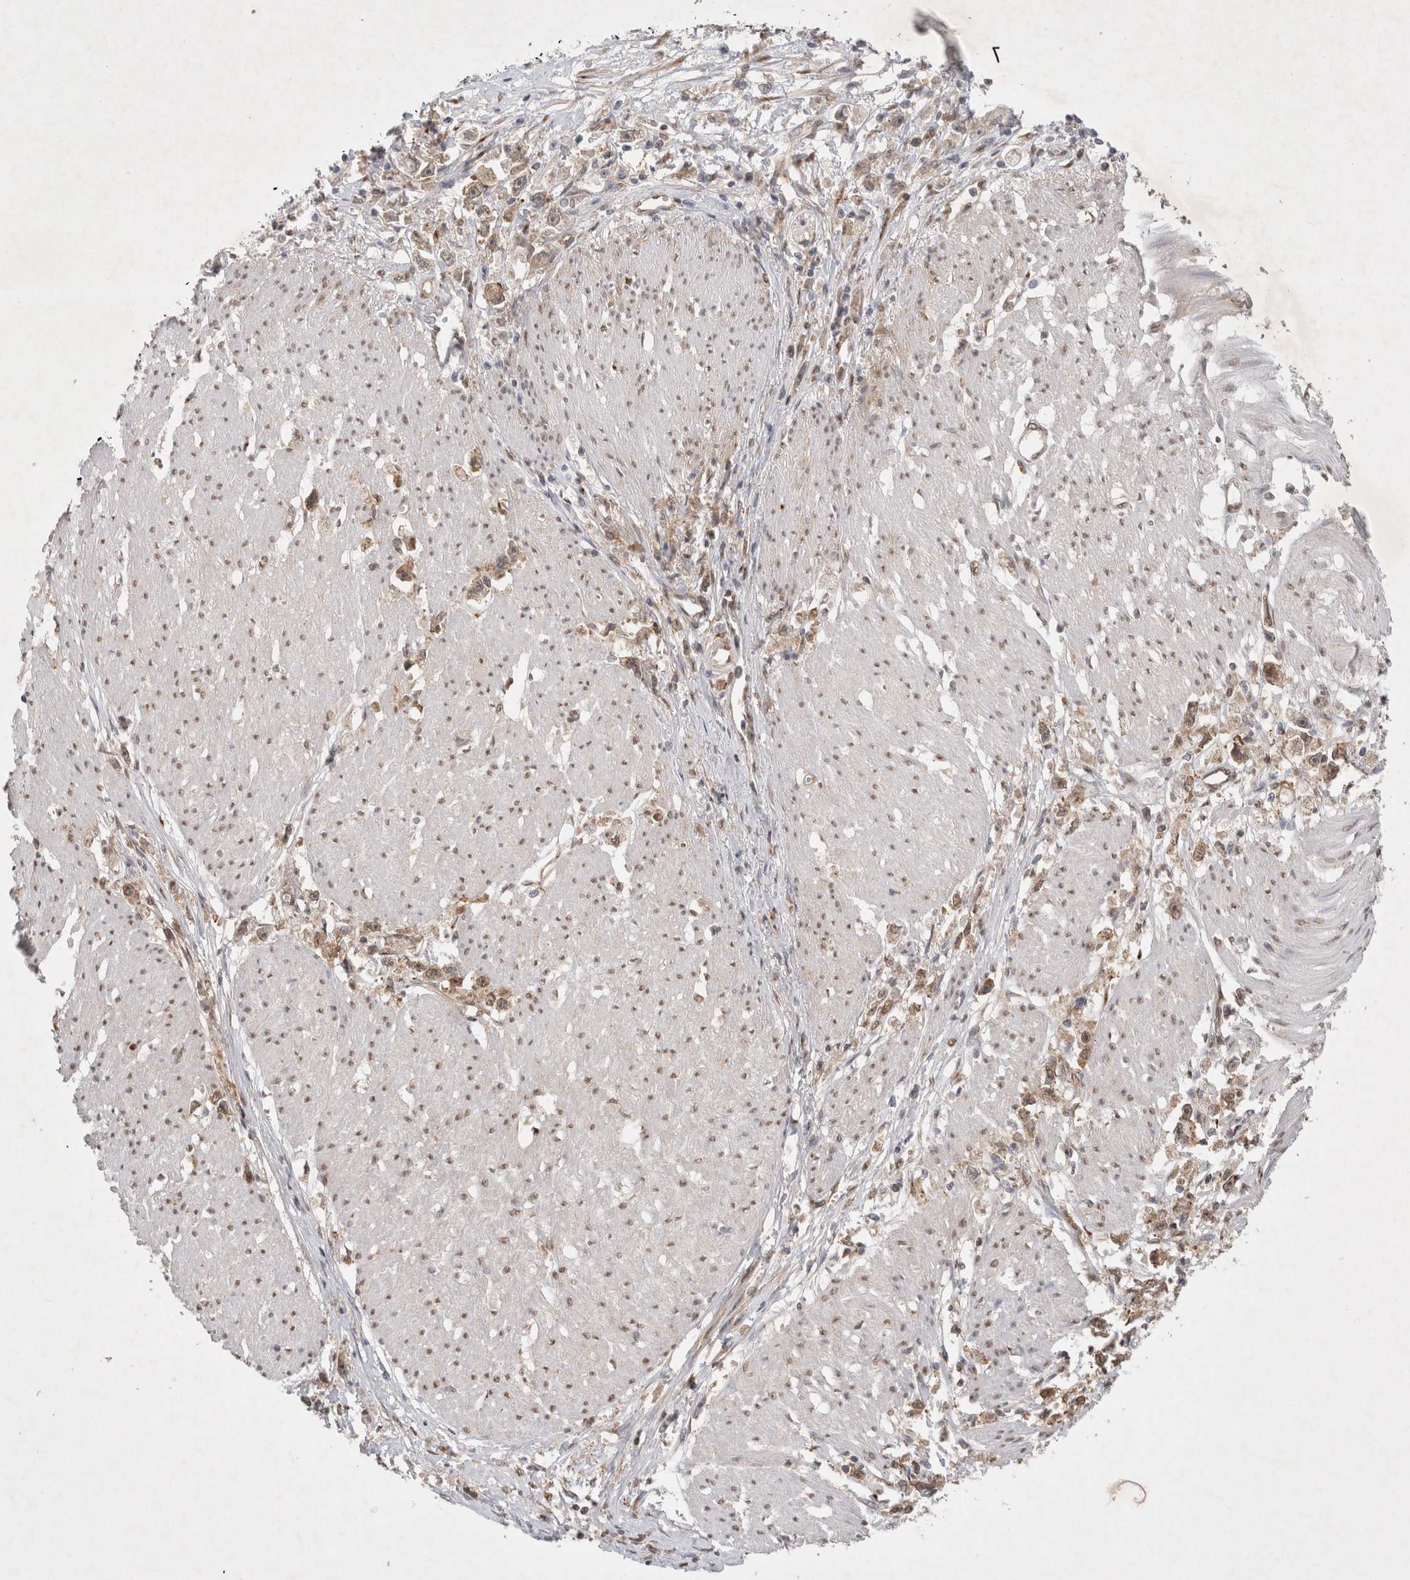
{"staining": {"intensity": "moderate", "quantity": ">75%", "location": "cytoplasmic/membranous"}, "tissue": "stomach cancer", "cell_type": "Tumor cells", "image_type": "cancer", "snomed": [{"axis": "morphology", "description": "Adenocarcinoma, NOS"}, {"axis": "topography", "description": "Stomach"}], "caption": "This micrograph demonstrates stomach cancer (adenocarcinoma) stained with immunohistochemistry (IHC) to label a protein in brown. The cytoplasmic/membranous of tumor cells show moderate positivity for the protein. Nuclei are counter-stained blue.", "gene": "WIPF2", "patient": {"sex": "female", "age": 59}}